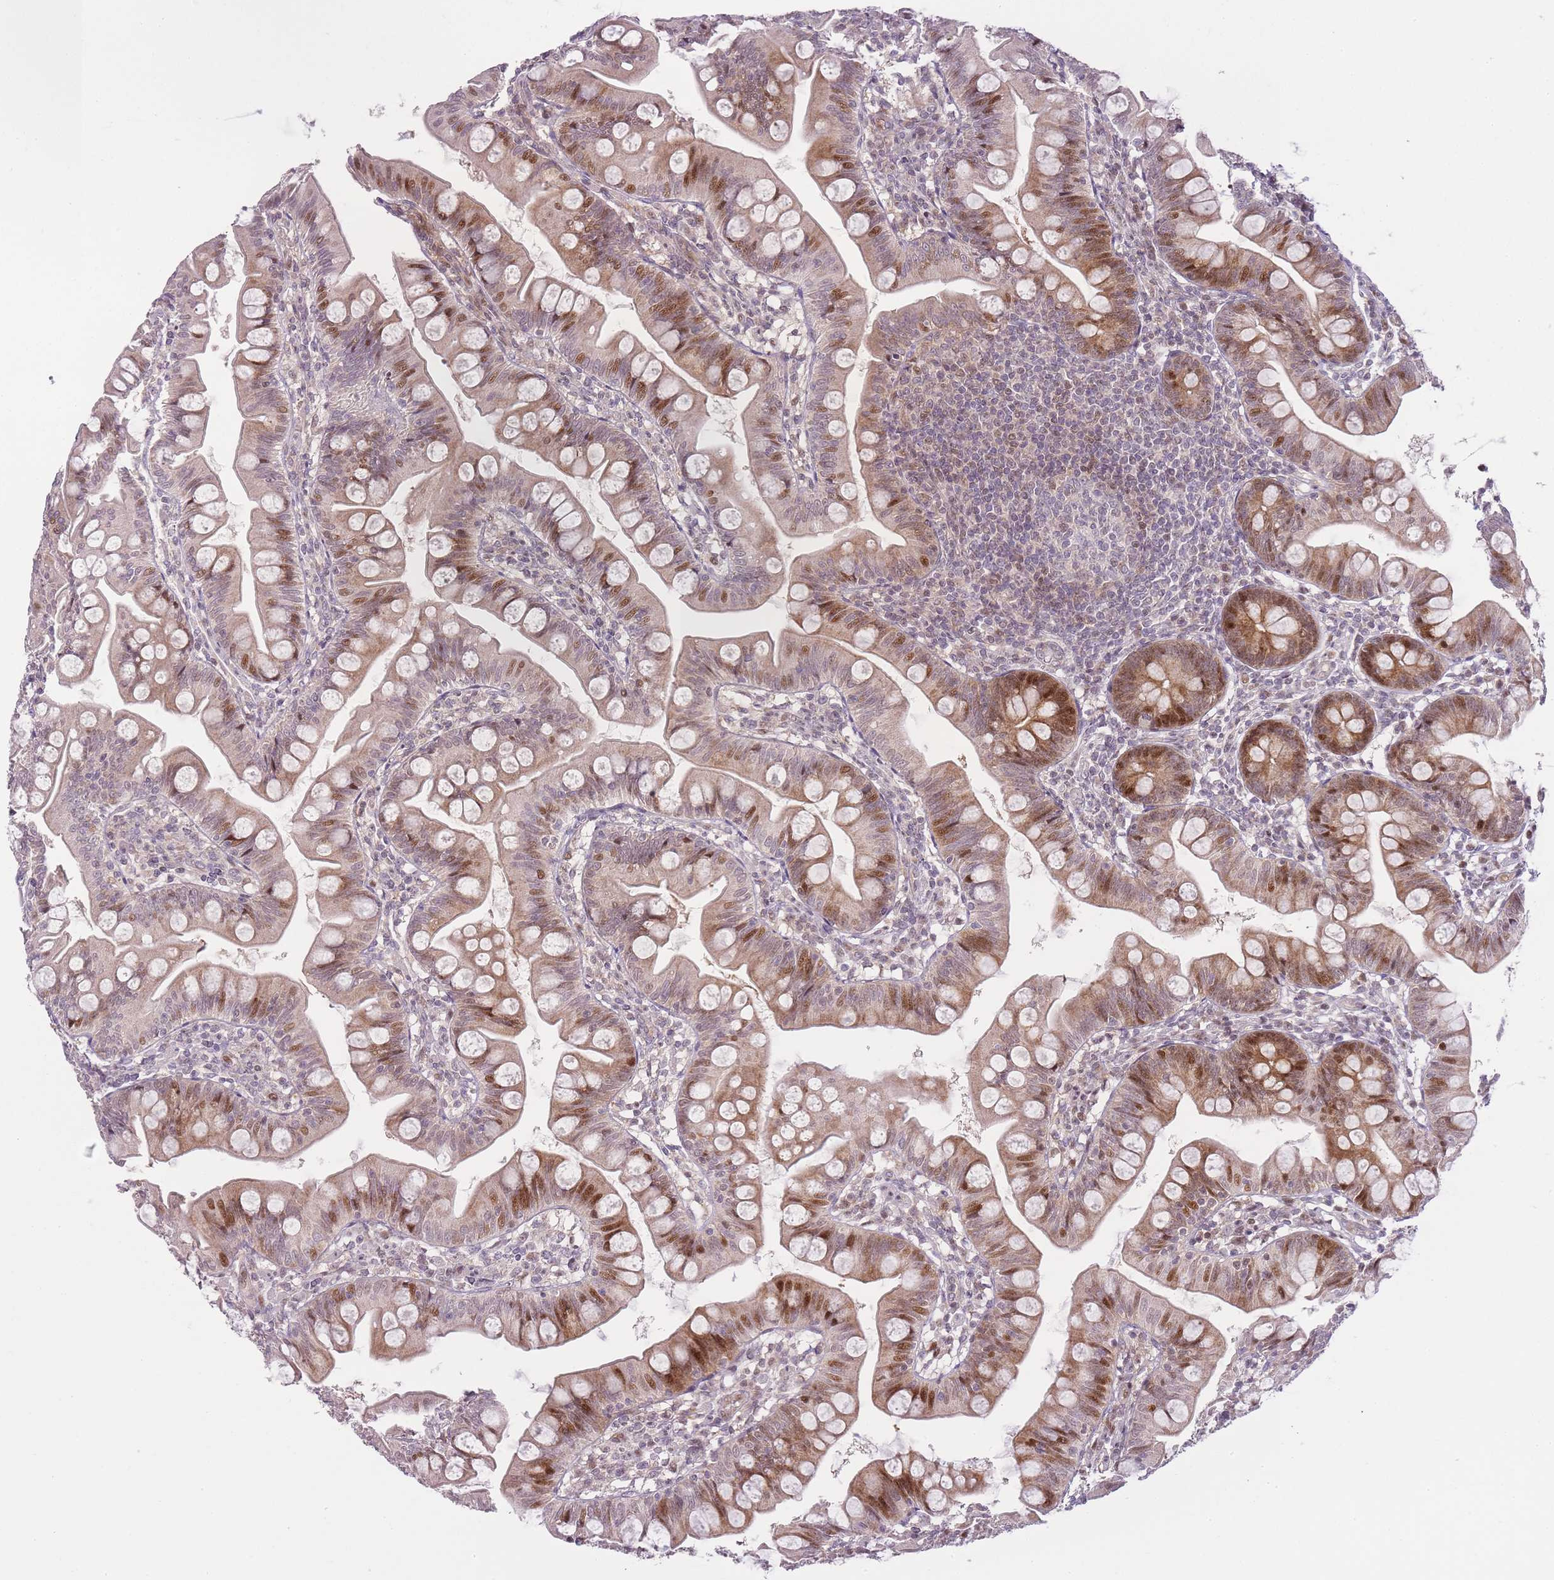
{"staining": {"intensity": "strong", "quantity": "25%-75%", "location": "cytoplasmic/membranous,nuclear"}, "tissue": "small intestine", "cell_type": "Glandular cells", "image_type": "normal", "snomed": [{"axis": "morphology", "description": "Normal tissue, NOS"}, {"axis": "topography", "description": "Small intestine"}], "caption": "The immunohistochemical stain shows strong cytoplasmic/membranous,nuclear positivity in glandular cells of benign small intestine.", "gene": "OGG1", "patient": {"sex": "male", "age": 7}}